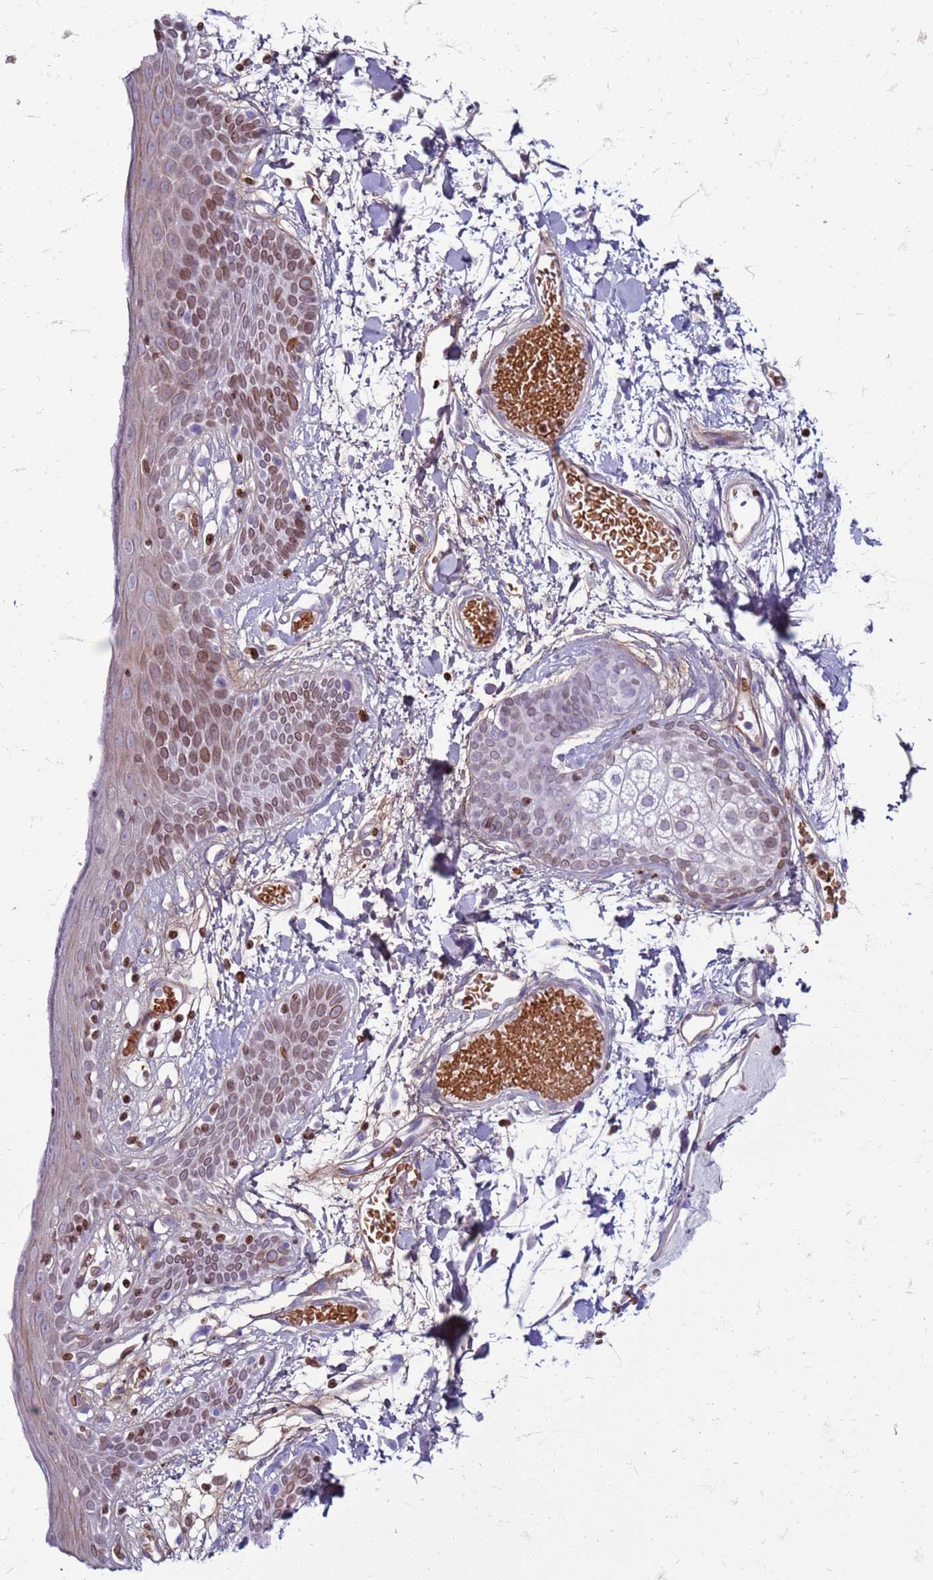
{"staining": {"intensity": "negative", "quantity": "none", "location": "none"}, "tissue": "skin", "cell_type": "Fibroblasts", "image_type": "normal", "snomed": [{"axis": "morphology", "description": "Normal tissue, NOS"}, {"axis": "topography", "description": "Skin"}], "caption": "Fibroblasts are negative for protein expression in benign human skin. (Immunohistochemistry, brightfield microscopy, high magnification).", "gene": "METTL25B", "patient": {"sex": "male", "age": 79}}